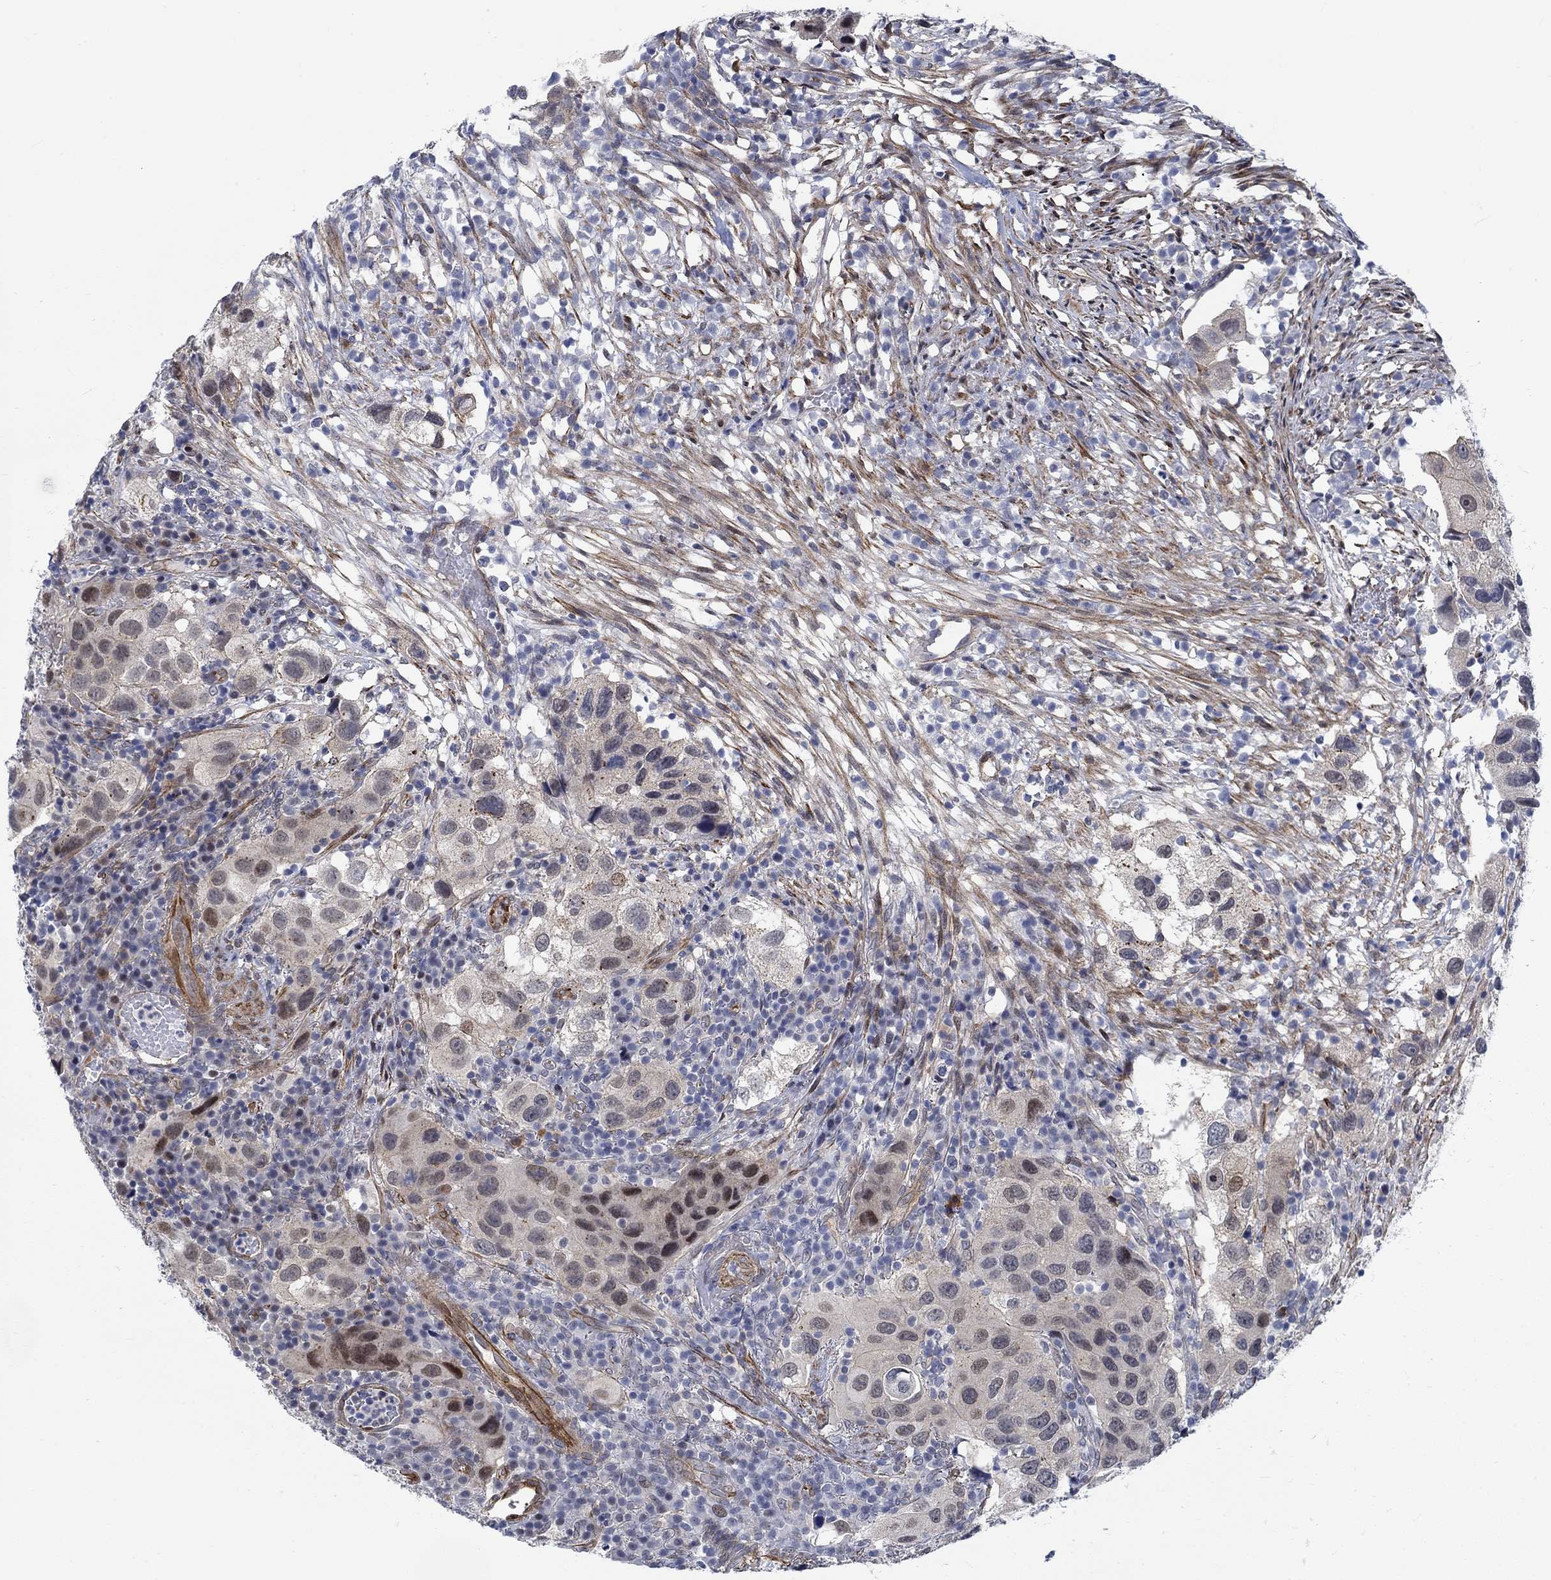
{"staining": {"intensity": "weak", "quantity": "<25%", "location": "nuclear"}, "tissue": "urothelial cancer", "cell_type": "Tumor cells", "image_type": "cancer", "snomed": [{"axis": "morphology", "description": "Urothelial carcinoma, High grade"}, {"axis": "topography", "description": "Urinary bladder"}], "caption": "The histopathology image reveals no staining of tumor cells in urothelial cancer.", "gene": "KCNH8", "patient": {"sex": "male", "age": 79}}